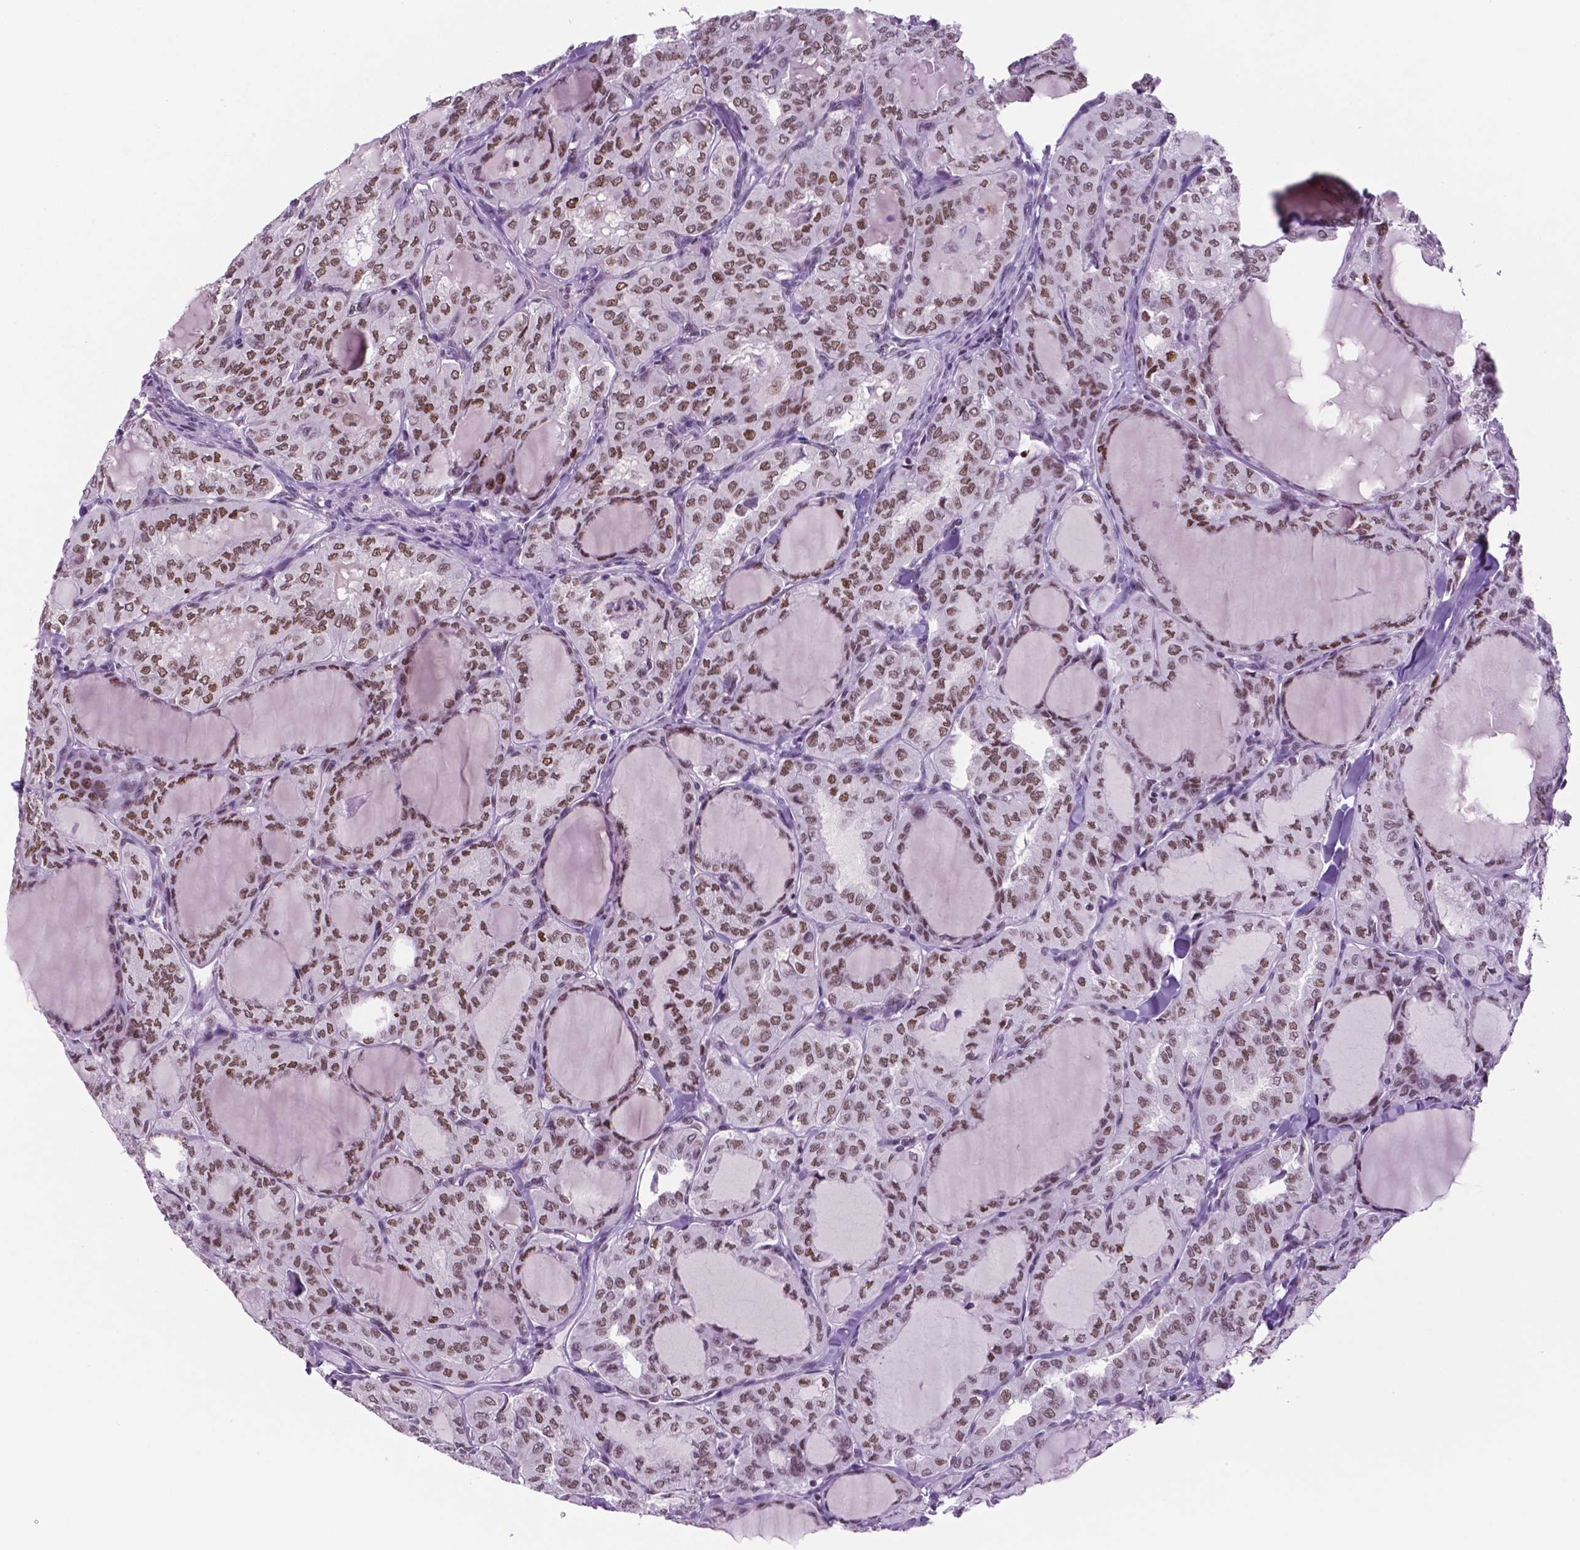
{"staining": {"intensity": "moderate", "quantity": ">75%", "location": "nuclear"}, "tissue": "thyroid cancer", "cell_type": "Tumor cells", "image_type": "cancer", "snomed": [{"axis": "morphology", "description": "Papillary adenocarcinoma, NOS"}, {"axis": "topography", "description": "Thyroid gland"}], "caption": "A high-resolution photomicrograph shows immunohistochemistry staining of thyroid cancer (papillary adenocarcinoma), which exhibits moderate nuclear expression in approximately >75% of tumor cells.", "gene": "MSH6", "patient": {"sex": "male", "age": 20}}